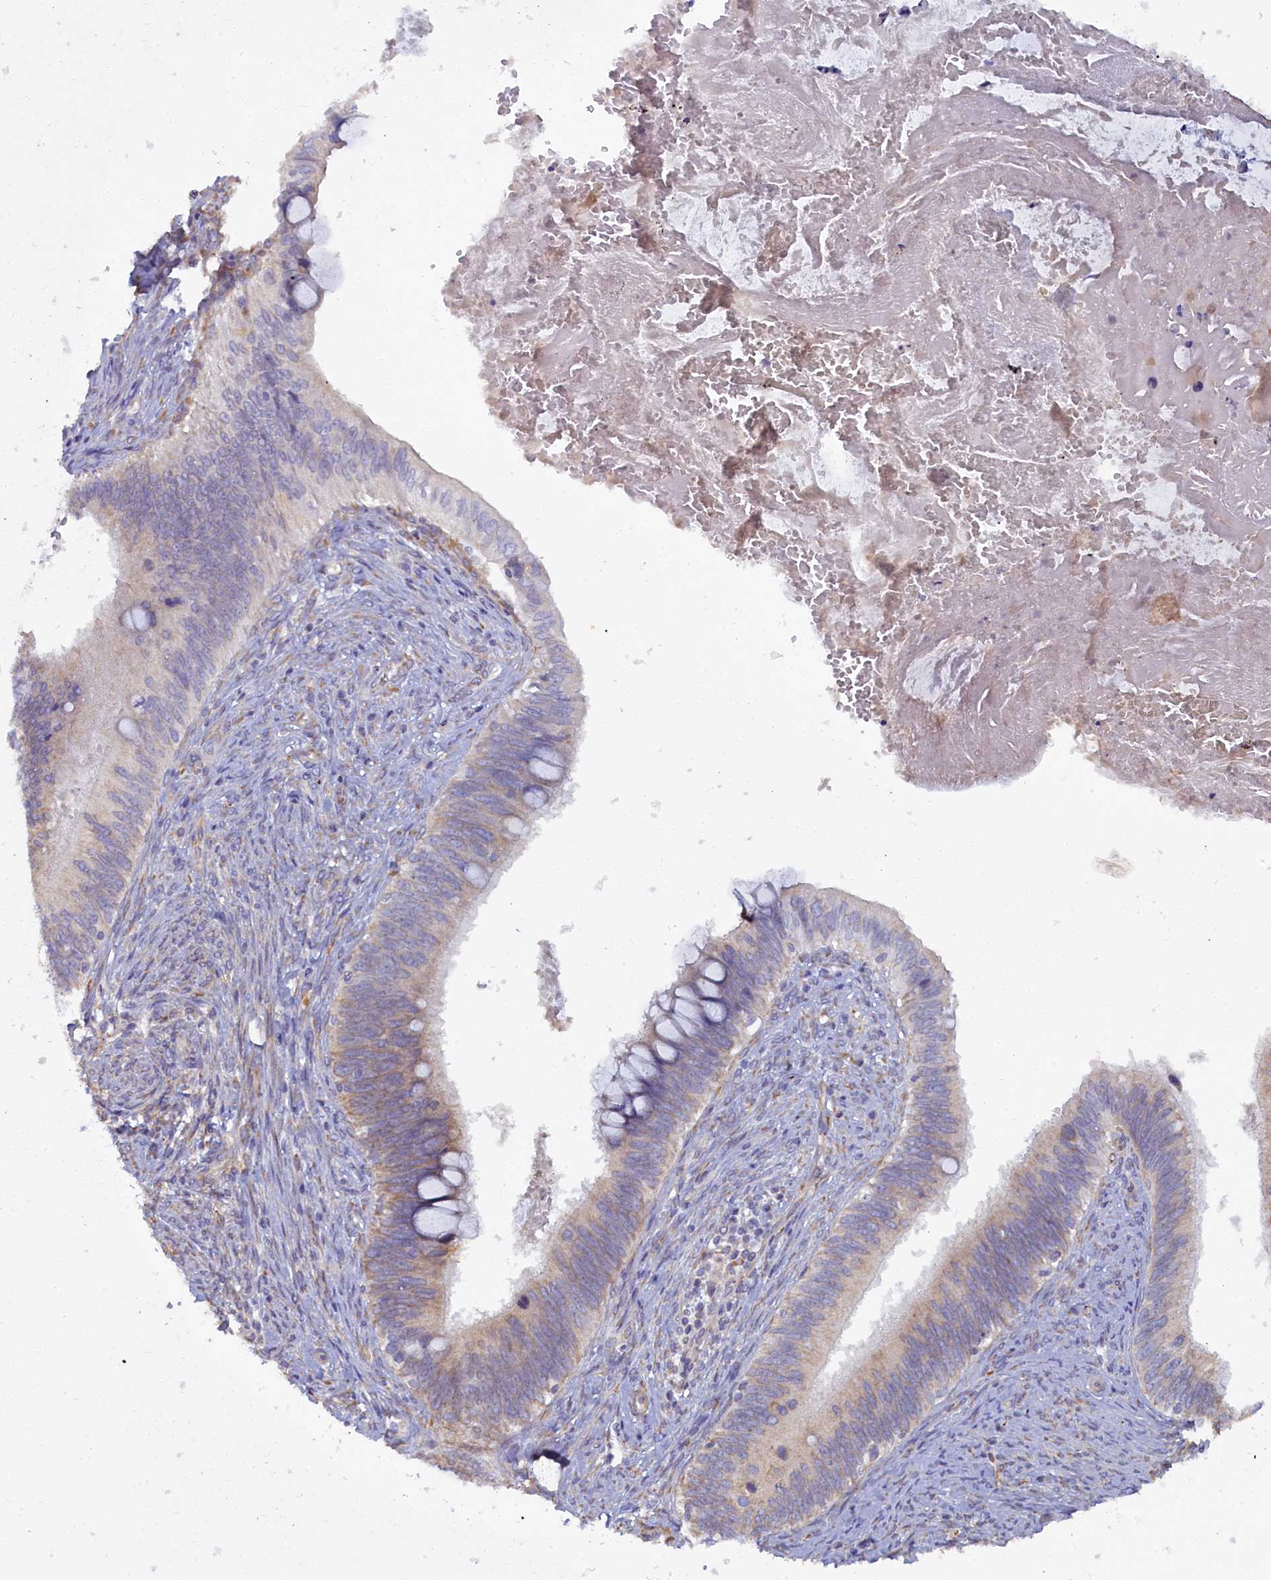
{"staining": {"intensity": "moderate", "quantity": "25%-75%", "location": "cytoplasmic/membranous"}, "tissue": "cervical cancer", "cell_type": "Tumor cells", "image_type": "cancer", "snomed": [{"axis": "morphology", "description": "Adenocarcinoma, NOS"}, {"axis": "topography", "description": "Cervix"}], "caption": "Cervical cancer stained for a protein exhibits moderate cytoplasmic/membranous positivity in tumor cells.", "gene": "POGLUT3", "patient": {"sex": "female", "age": 42}}